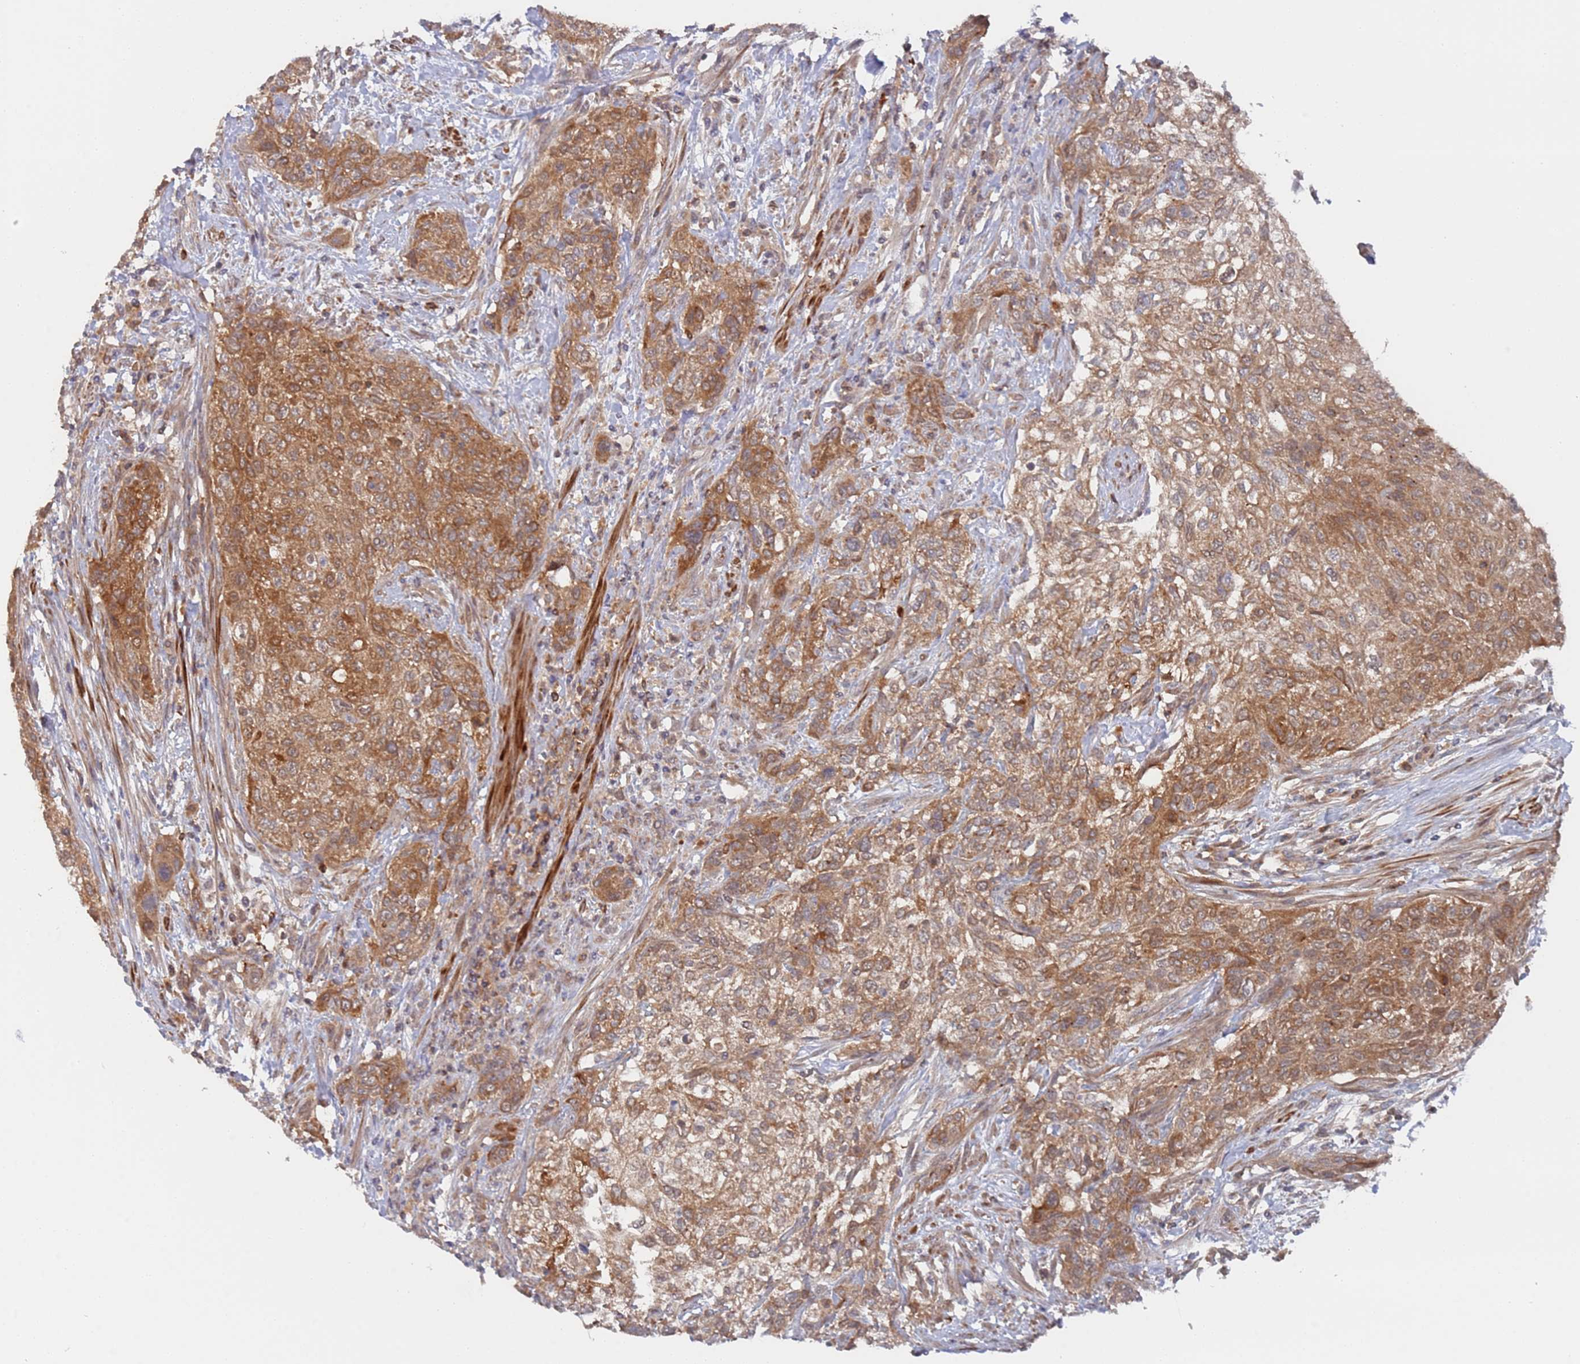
{"staining": {"intensity": "moderate", "quantity": ">75%", "location": "cytoplasmic/membranous"}, "tissue": "urothelial cancer", "cell_type": "Tumor cells", "image_type": "cancer", "snomed": [{"axis": "morphology", "description": "Normal tissue, NOS"}, {"axis": "morphology", "description": "Urothelial carcinoma, NOS"}, {"axis": "topography", "description": "Urinary bladder"}, {"axis": "topography", "description": "Peripheral nerve tissue"}], "caption": "Moderate cytoplasmic/membranous staining is appreciated in about >75% of tumor cells in transitional cell carcinoma. Using DAB (3,3'-diaminobenzidine) (brown) and hematoxylin (blue) stains, captured at high magnification using brightfield microscopy.", "gene": "DDX60", "patient": {"sex": "male", "age": 35}}